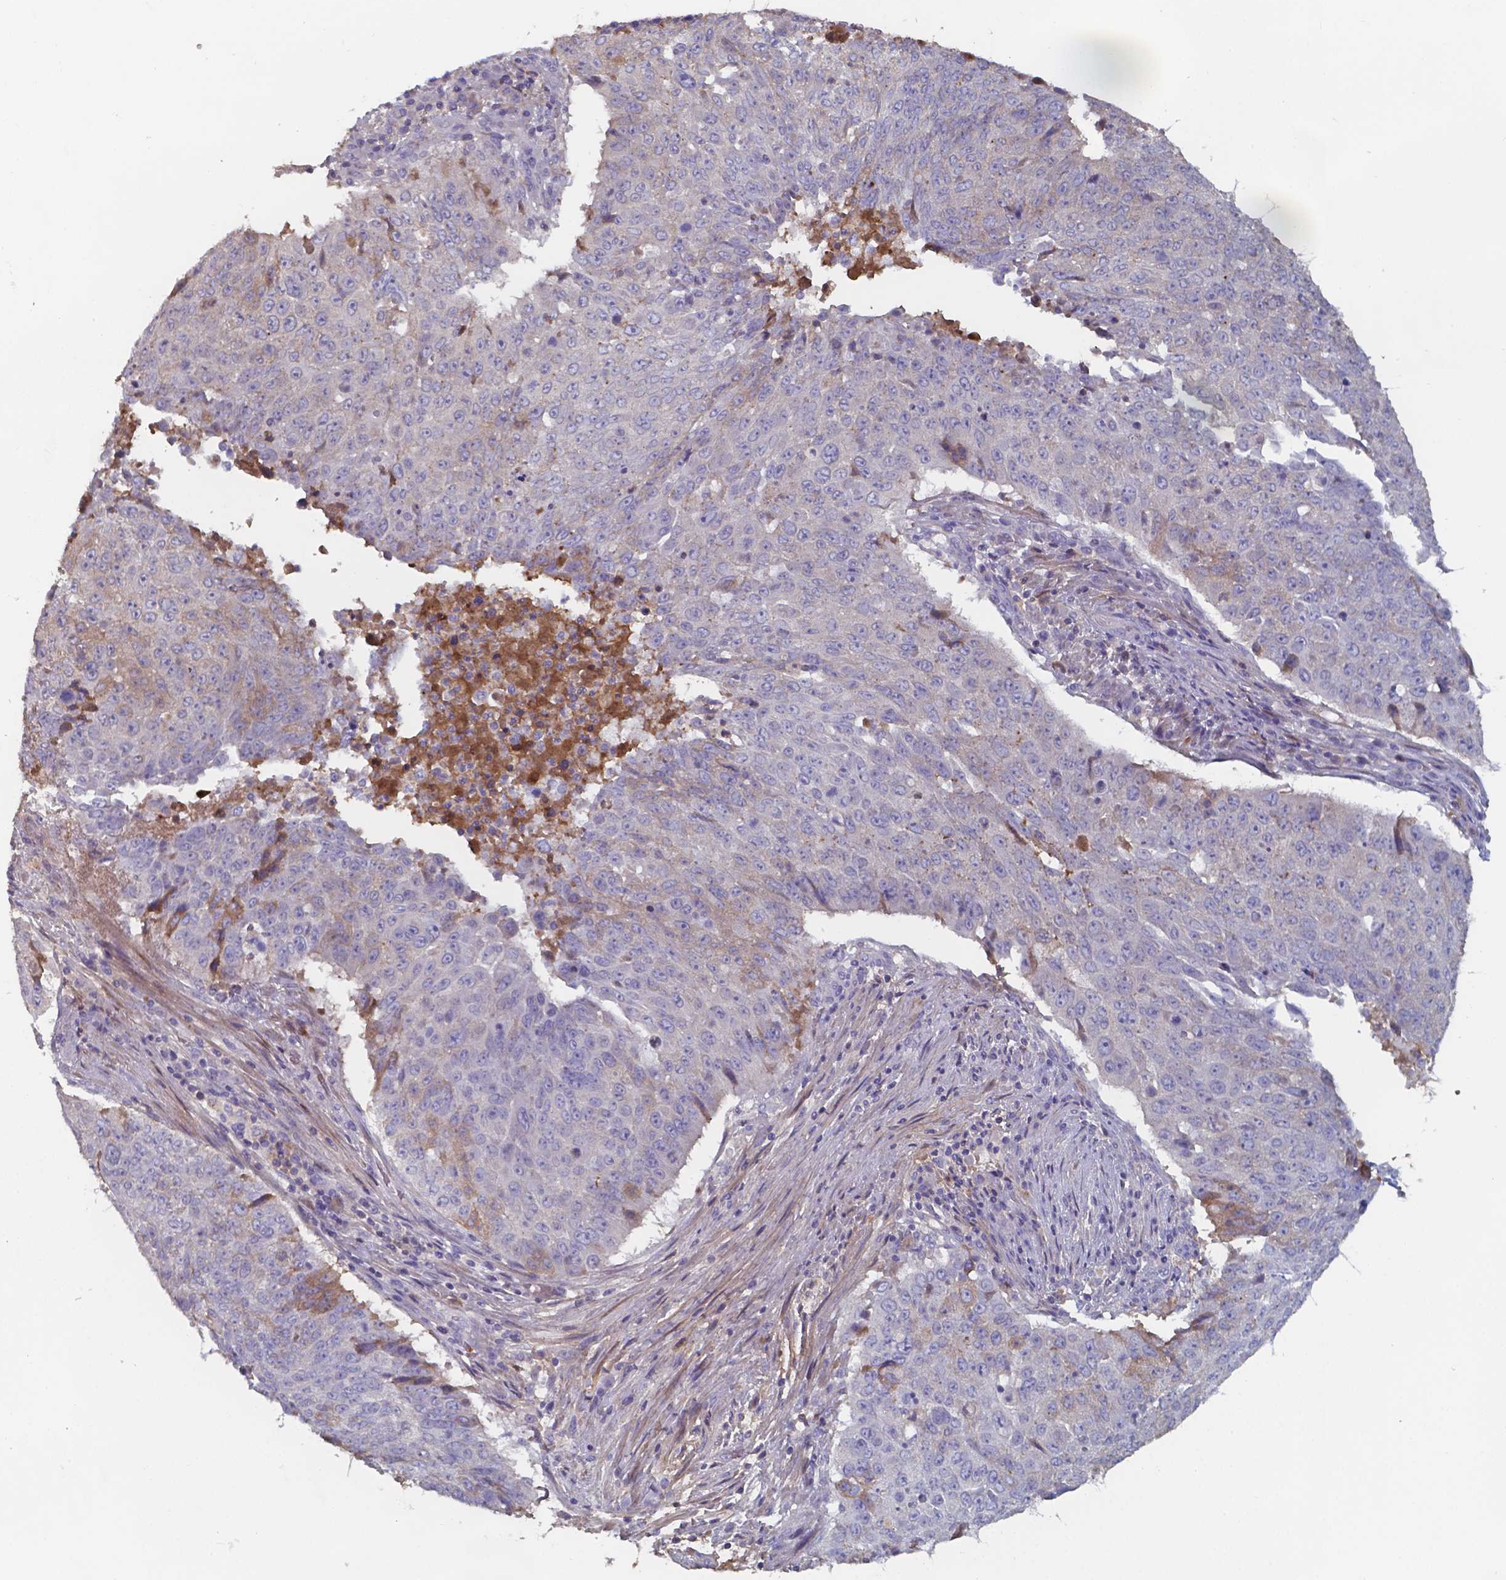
{"staining": {"intensity": "negative", "quantity": "none", "location": "none"}, "tissue": "lung cancer", "cell_type": "Tumor cells", "image_type": "cancer", "snomed": [{"axis": "morphology", "description": "Normal tissue, NOS"}, {"axis": "morphology", "description": "Squamous cell carcinoma, NOS"}, {"axis": "topography", "description": "Bronchus"}, {"axis": "topography", "description": "Lung"}], "caption": "Tumor cells are negative for protein expression in human squamous cell carcinoma (lung).", "gene": "BTBD17", "patient": {"sex": "male", "age": 64}}